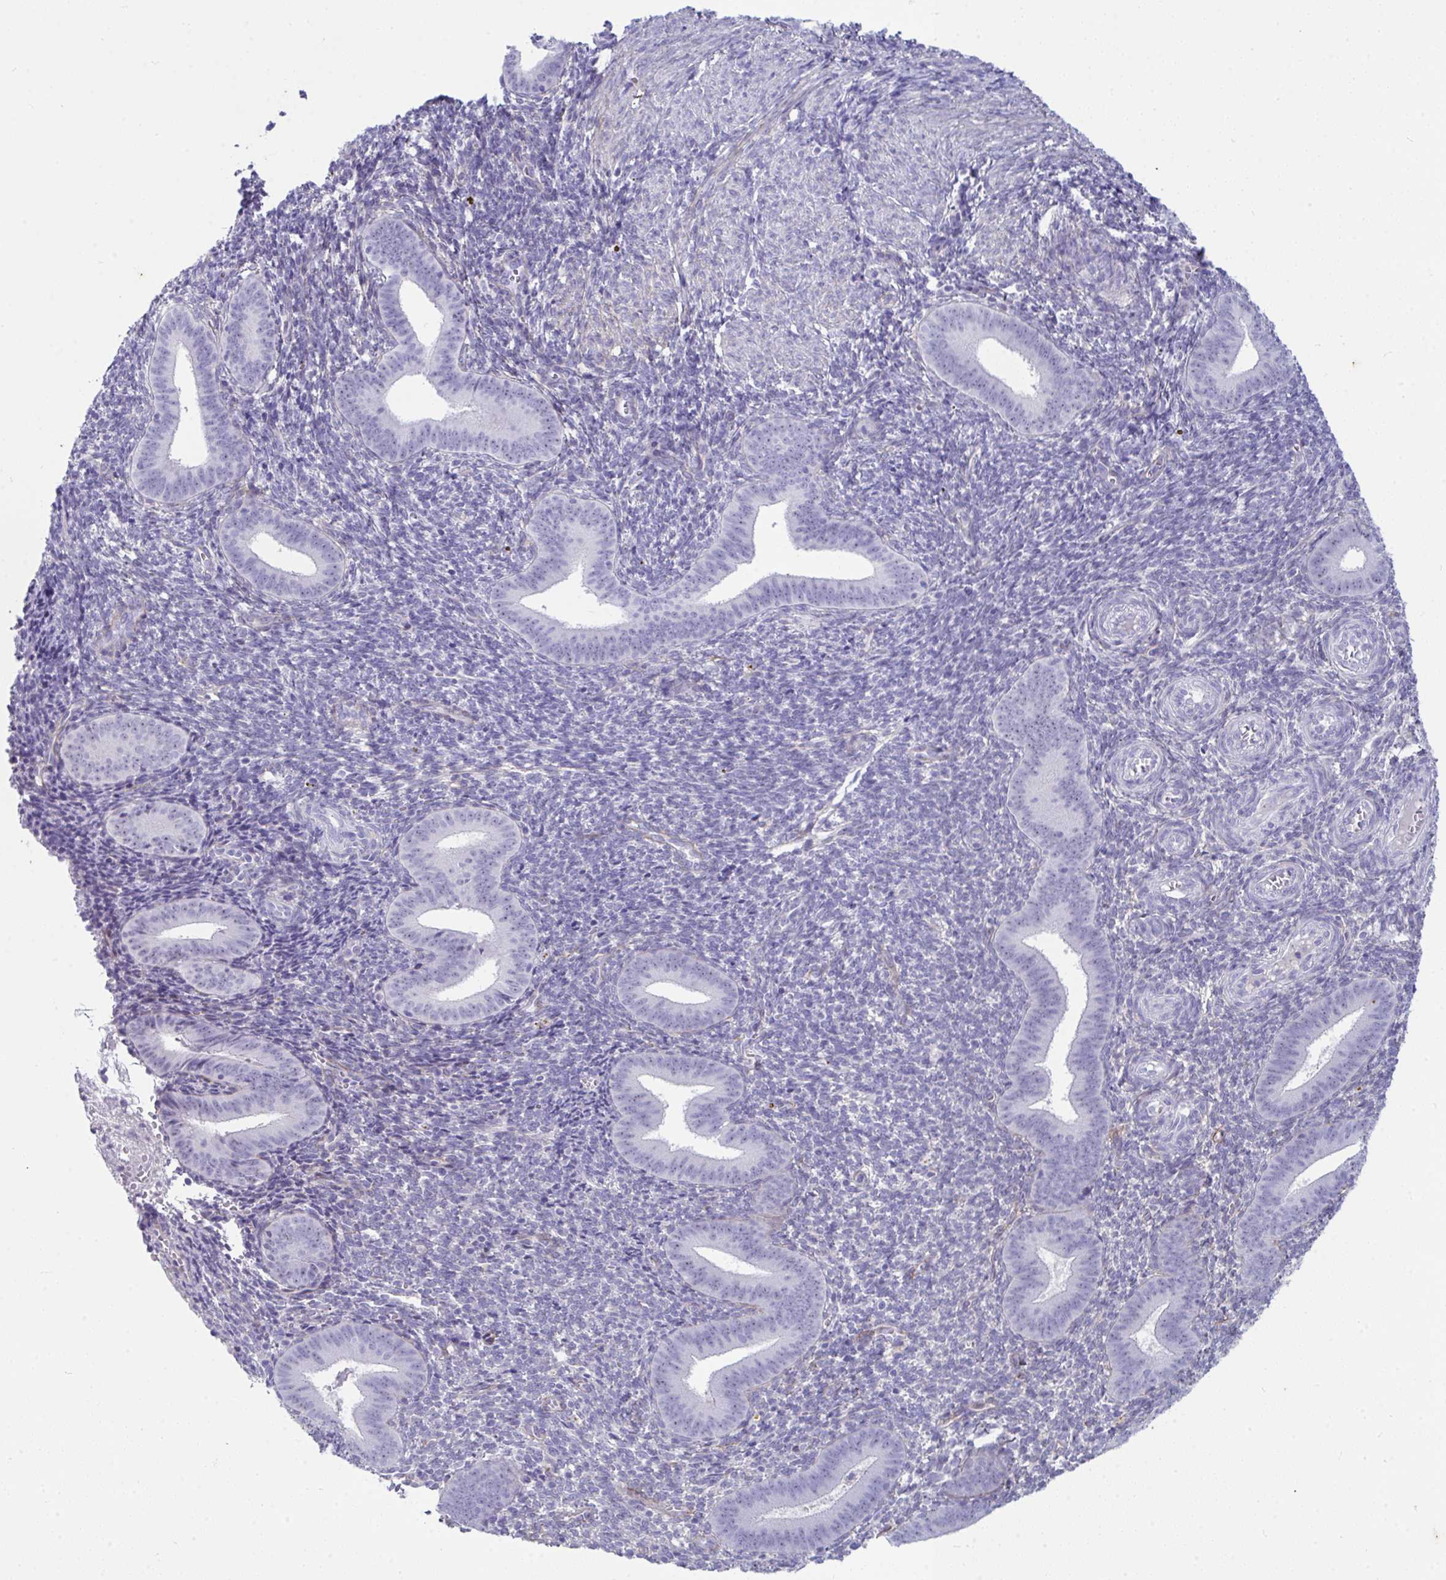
{"staining": {"intensity": "negative", "quantity": "none", "location": "none"}, "tissue": "endometrium", "cell_type": "Cells in endometrial stroma", "image_type": "normal", "snomed": [{"axis": "morphology", "description": "Normal tissue, NOS"}, {"axis": "topography", "description": "Endometrium"}], "caption": "DAB (3,3'-diaminobenzidine) immunohistochemical staining of normal human endometrium displays no significant staining in cells in endometrial stroma.", "gene": "LHFPL6", "patient": {"sex": "female", "age": 25}}